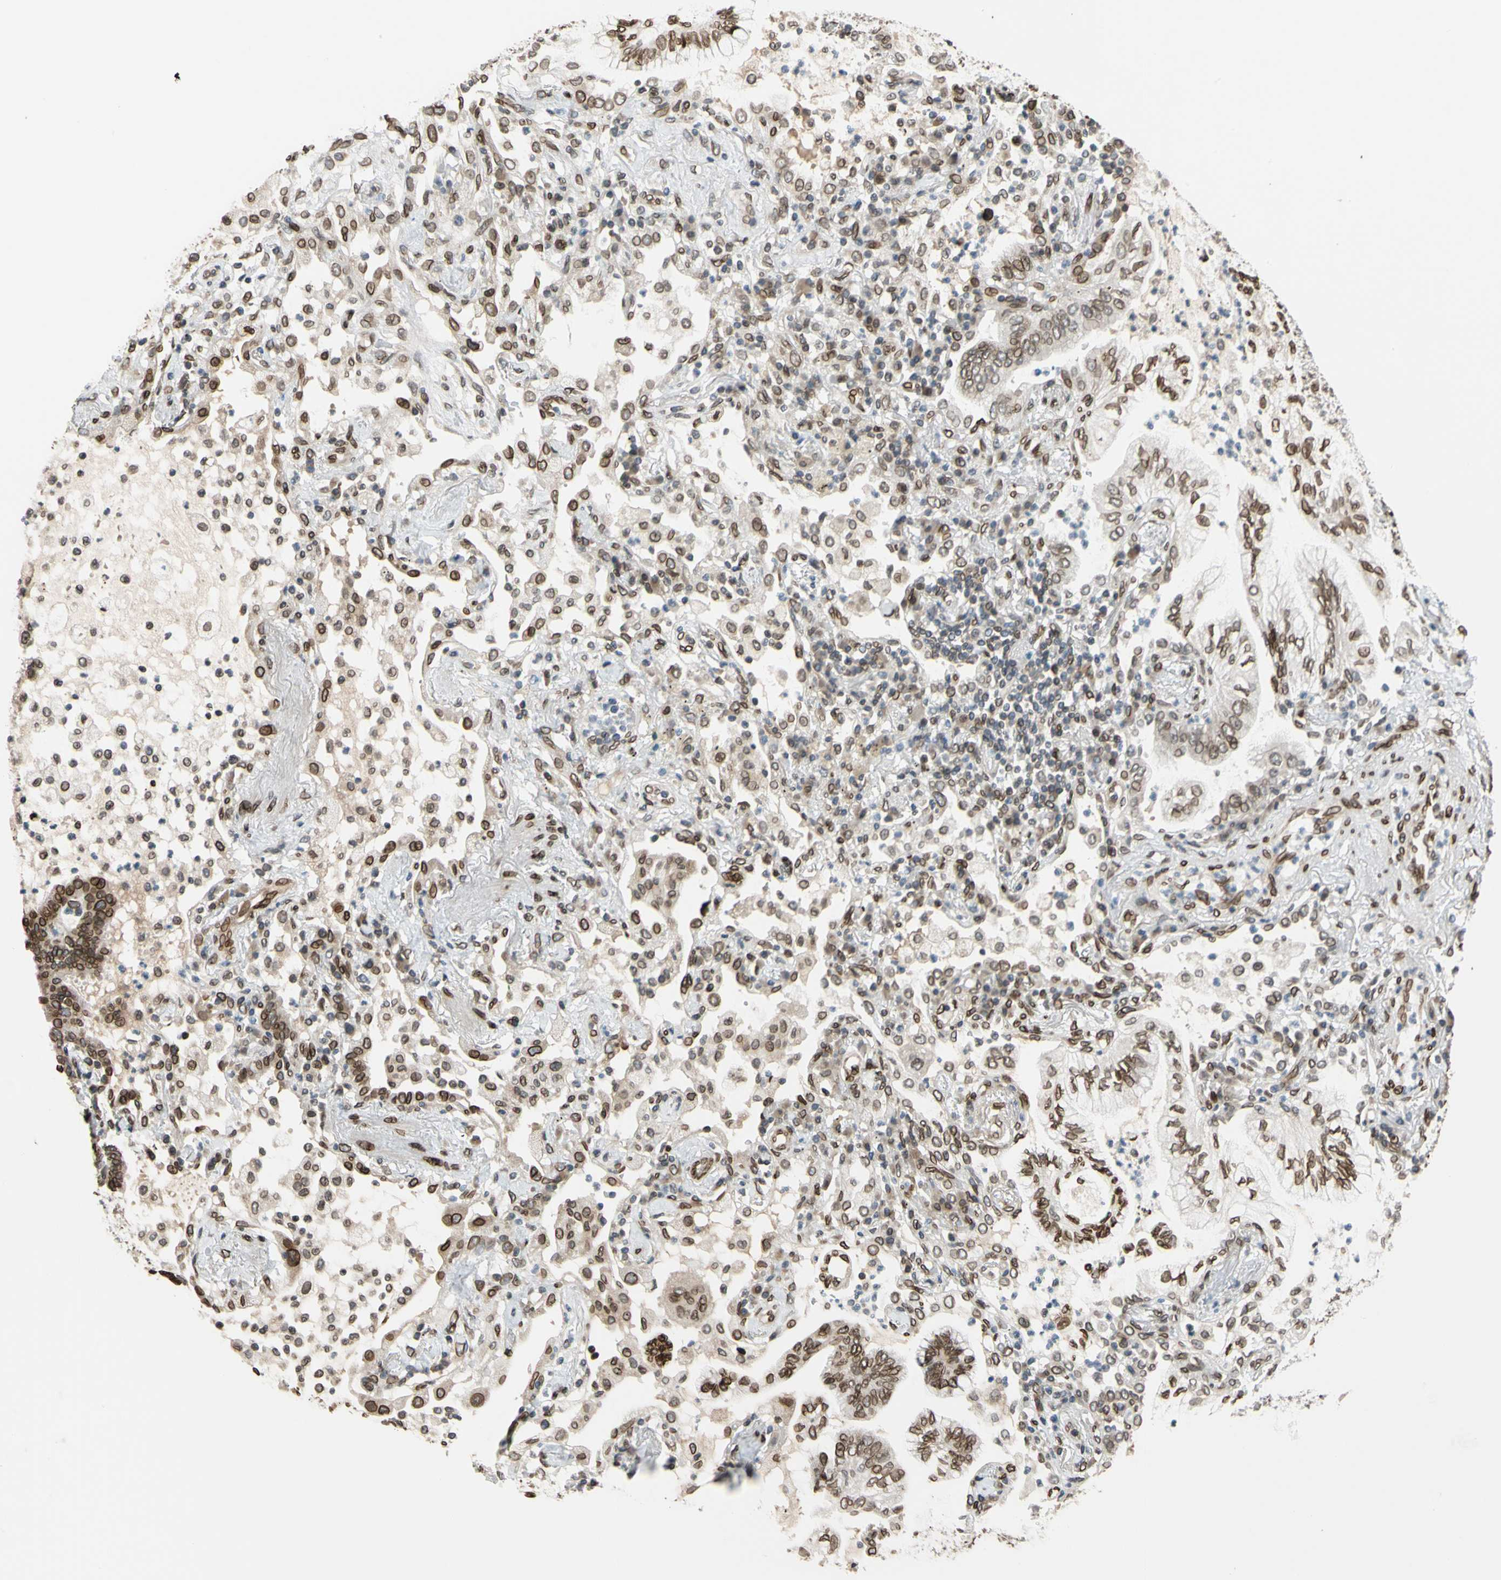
{"staining": {"intensity": "strong", "quantity": ">75%", "location": "cytoplasmic/membranous,nuclear"}, "tissue": "lung cancer", "cell_type": "Tumor cells", "image_type": "cancer", "snomed": [{"axis": "morphology", "description": "Normal tissue, NOS"}, {"axis": "morphology", "description": "Adenocarcinoma, NOS"}, {"axis": "topography", "description": "Bronchus"}, {"axis": "topography", "description": "Lung"}], "caption": "Protein expression analysis of lung adenocarcinoma displays strong cytoplasmic/membranous and nuclear expression in approximately >75% of tumor cells.", "gene": "SUN1", "patient": {"sex": "female", "age": 70}}